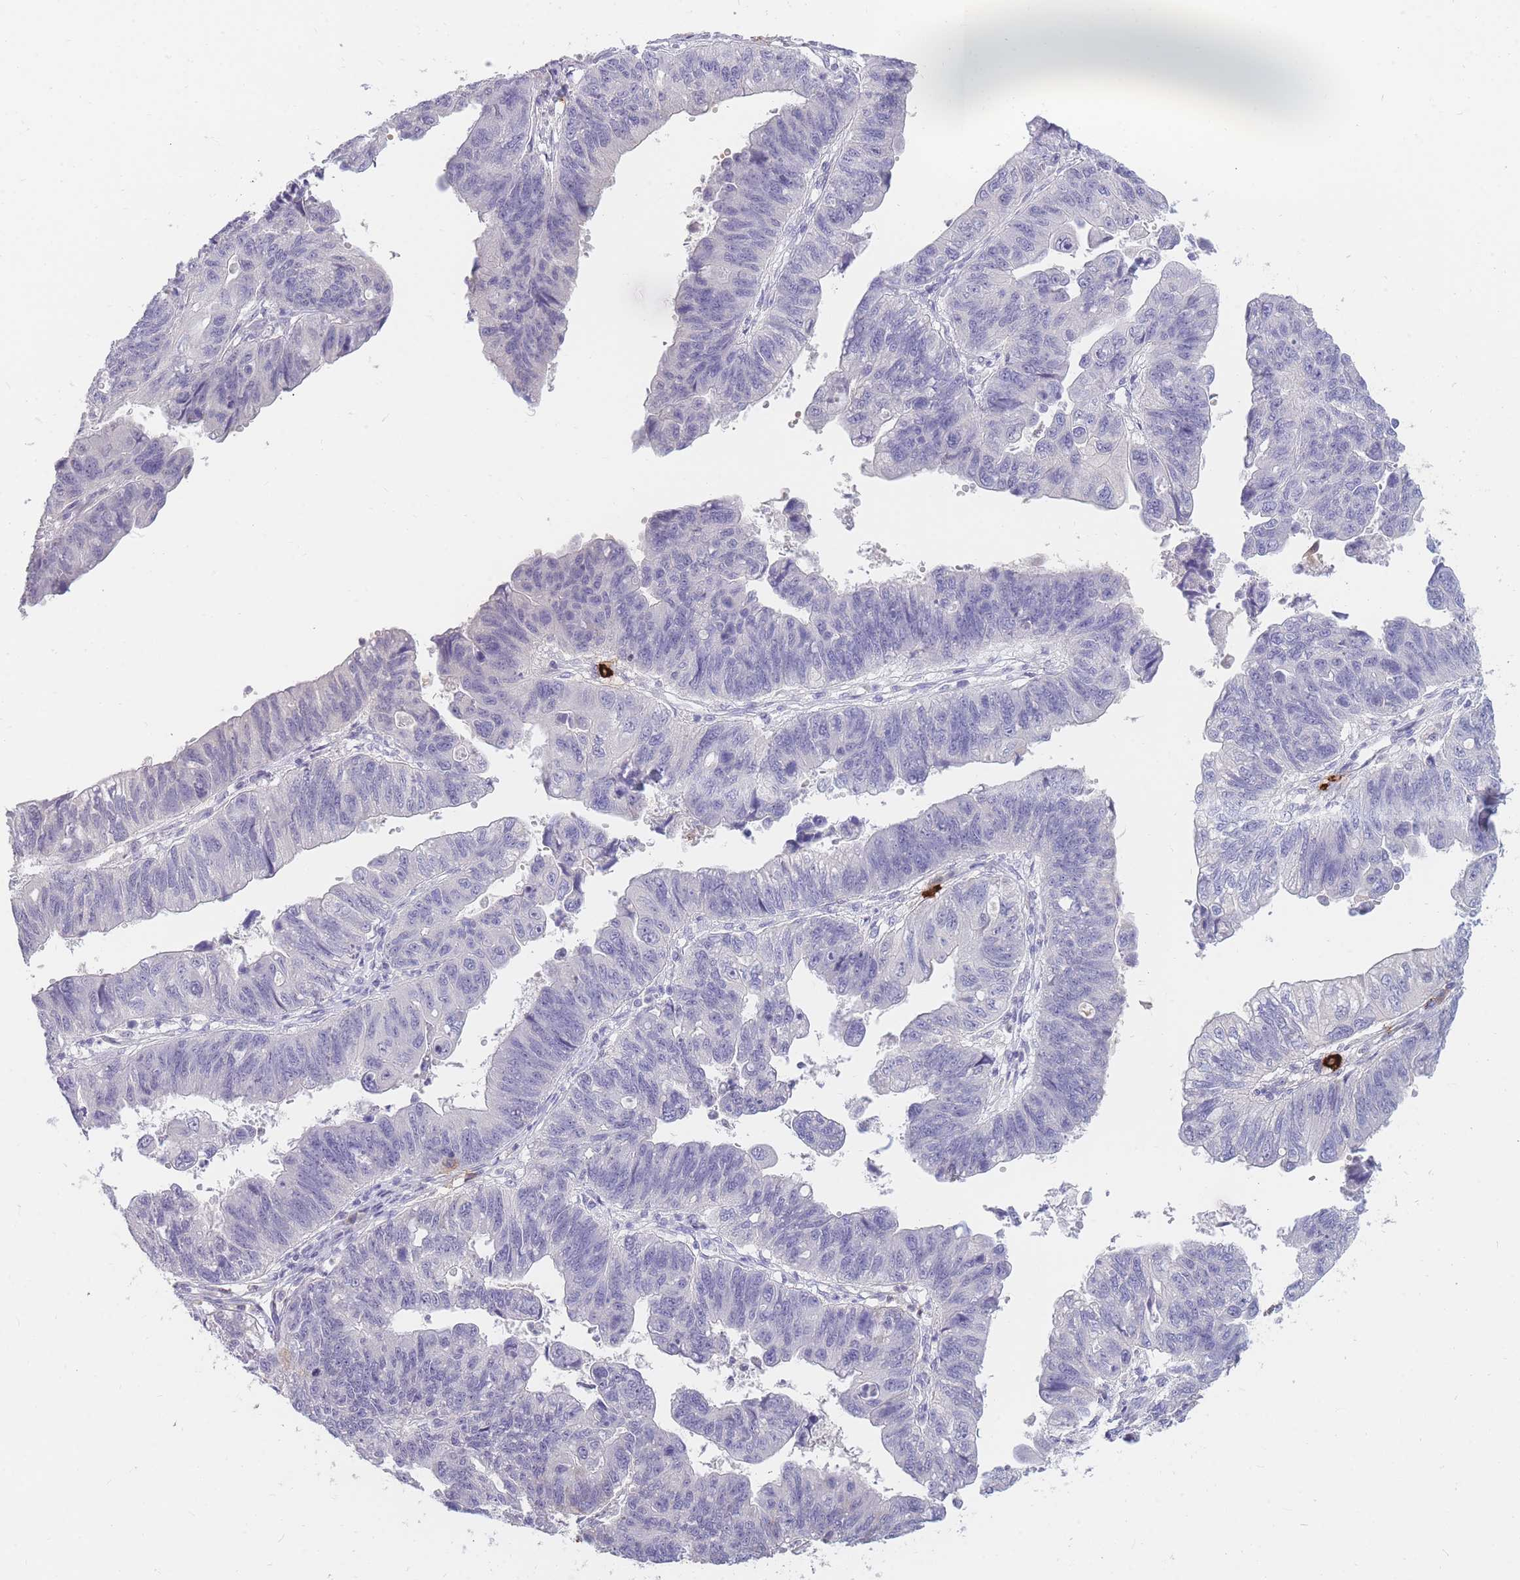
{"staining": {"intensity": "negative", "quantity": "none", "location": "none"}, "tissue": "stomach cancer", "cell_type": "Tumor cells", "image_type": "cancer", "snomed": [{"axis": "morphology", "description": "Adenocarcinoma, NOS"}, {"axis": "topography", "description": "Stomach"}], "caption": "Tumor cells are negative for protein expression in human stomach cancer.", "gene": "TPSD1", "patient": {"sex": "male", "age": 59}}